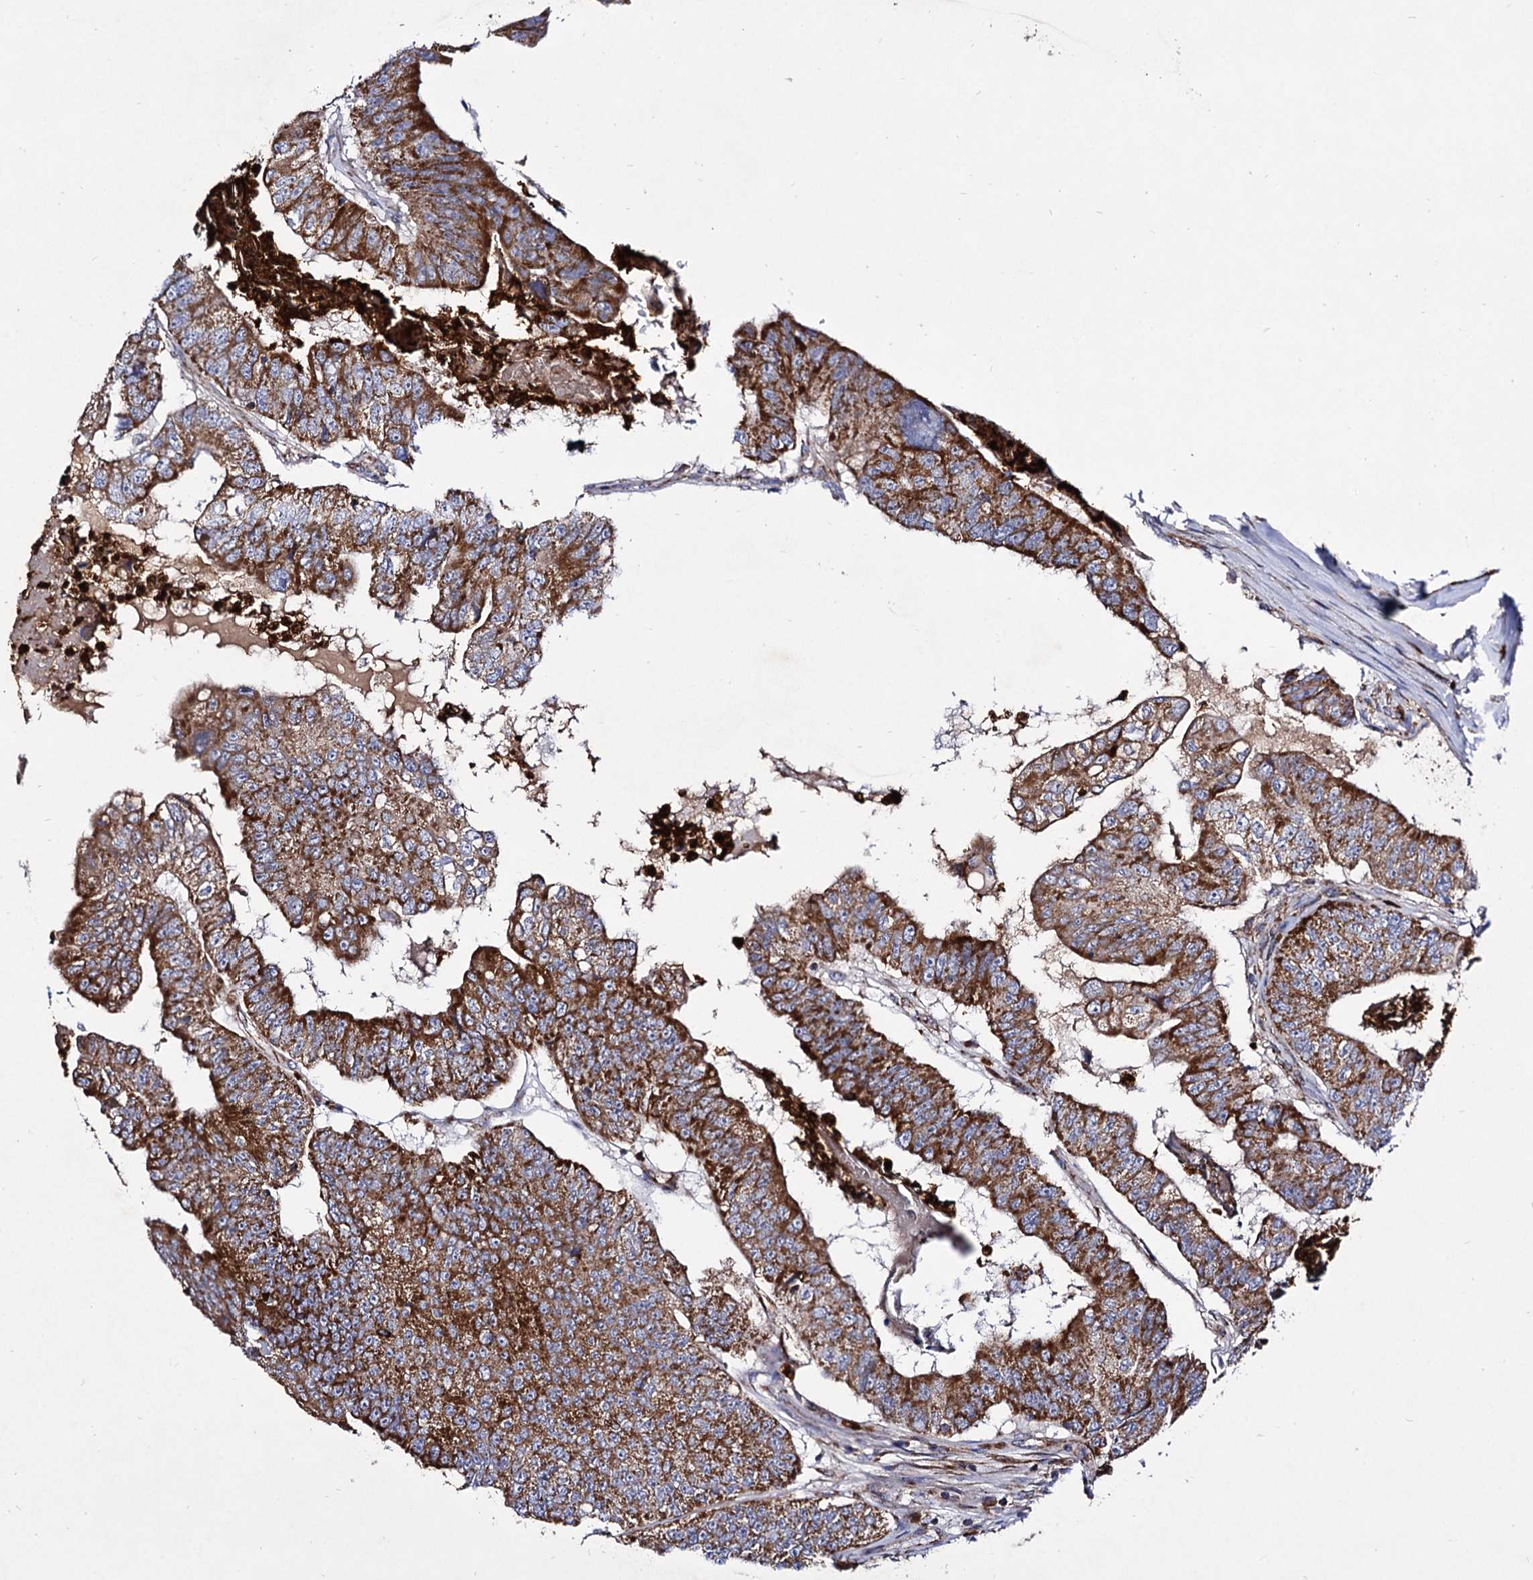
{"staining": {"intensity": "strong", "quantity": ">75%", "location": "cytoplasmic/membranous"}, "tissue": "colorectal cancer", "cell_type": "Tumor cells", "image_type": "cancer", "snomed": [{"axis": "morphology", "description": "Adenocarcinoma, NOS"}, {"axis": "topography", "description": "Colon"}], "caption": "Protein staining by immunohistochemistry (IHC) shows strong cytoplasmic/membranous expression in about >75% of tumor cells in colorectal adenocarcinoma. Ihc stains the protein of interest in brown and the nuclei are stained blue.", "gene": "ACAD9", "patient": {"sex": "female", "age": 67}}